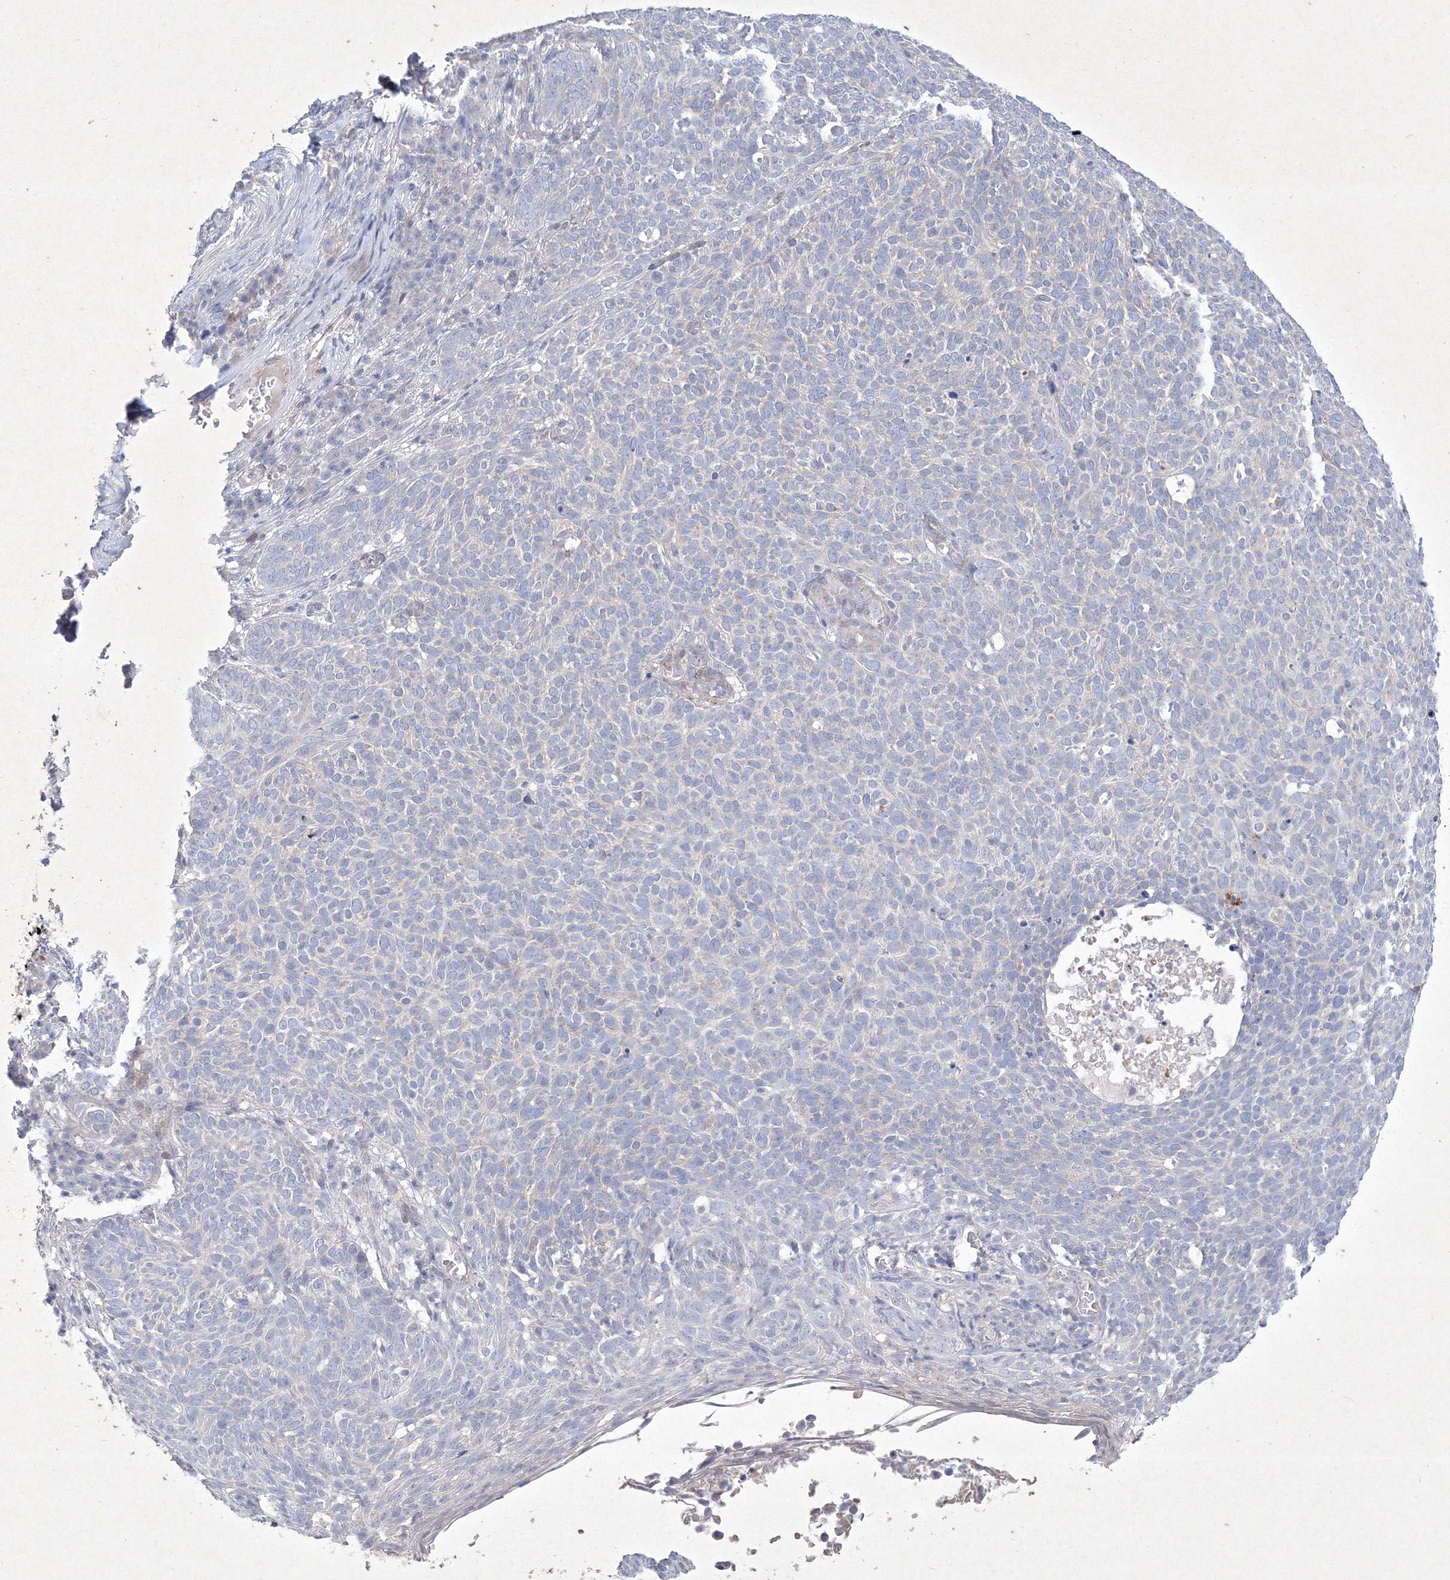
{"staining": {"intensity": "negative", "quantity": "none", "location": "none"}, "tissue": "skin cancer", "cell_type": "Tumor cells", "image_type": "cancer", "snomed": [{"axis": "morphology", "description": "Squamous cell carcinoma, NOS"}, {"axis": "topography", "description": "Skin"}], "caption": "This is an immunohistochemistry photomicrograph of squamous cell carcinoma (skin). There is no positivity in tumor cells.", "gene": "CXXC4", "patient": {"sex": "female", "age": 90}}